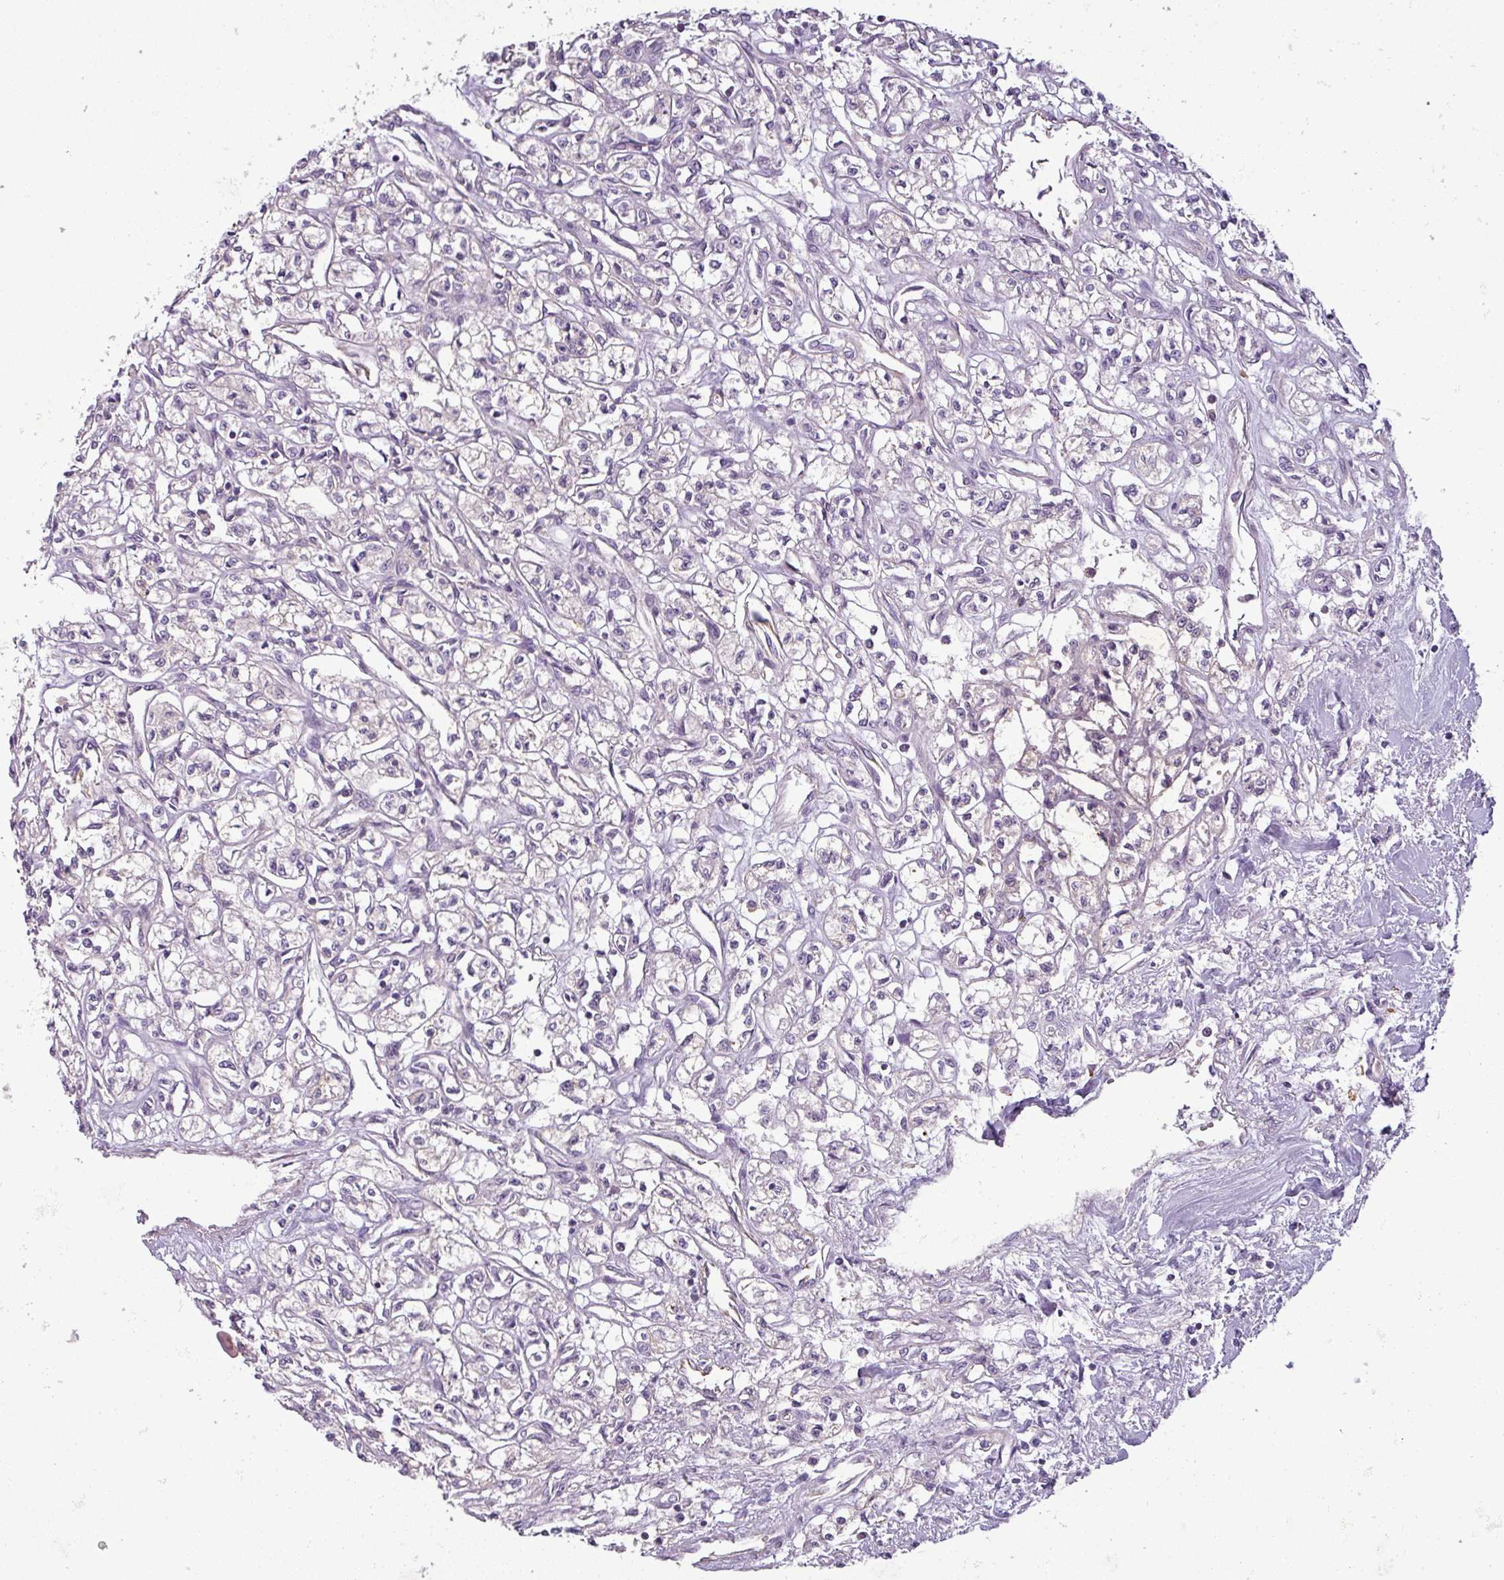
{"staining": {"intensity": "negative", "quantity": "none", "location": "none"}, "tissue": "renal cancer", "cell_type": "Tumor cells", "image_type": "cancer", "snomed": [{"axis": "morphology", "description": "Adenocarcinoma, NOS"}, {"axis": "topography", "description": "Kidney"}], "caption": "A photomicrograph of renal cancer (adenocarcinoma) stained for a protein exhibits no brown staining in tumor cells.", "gene": "PNMA6A", "patient": {"sex": "male", "age": 56}}